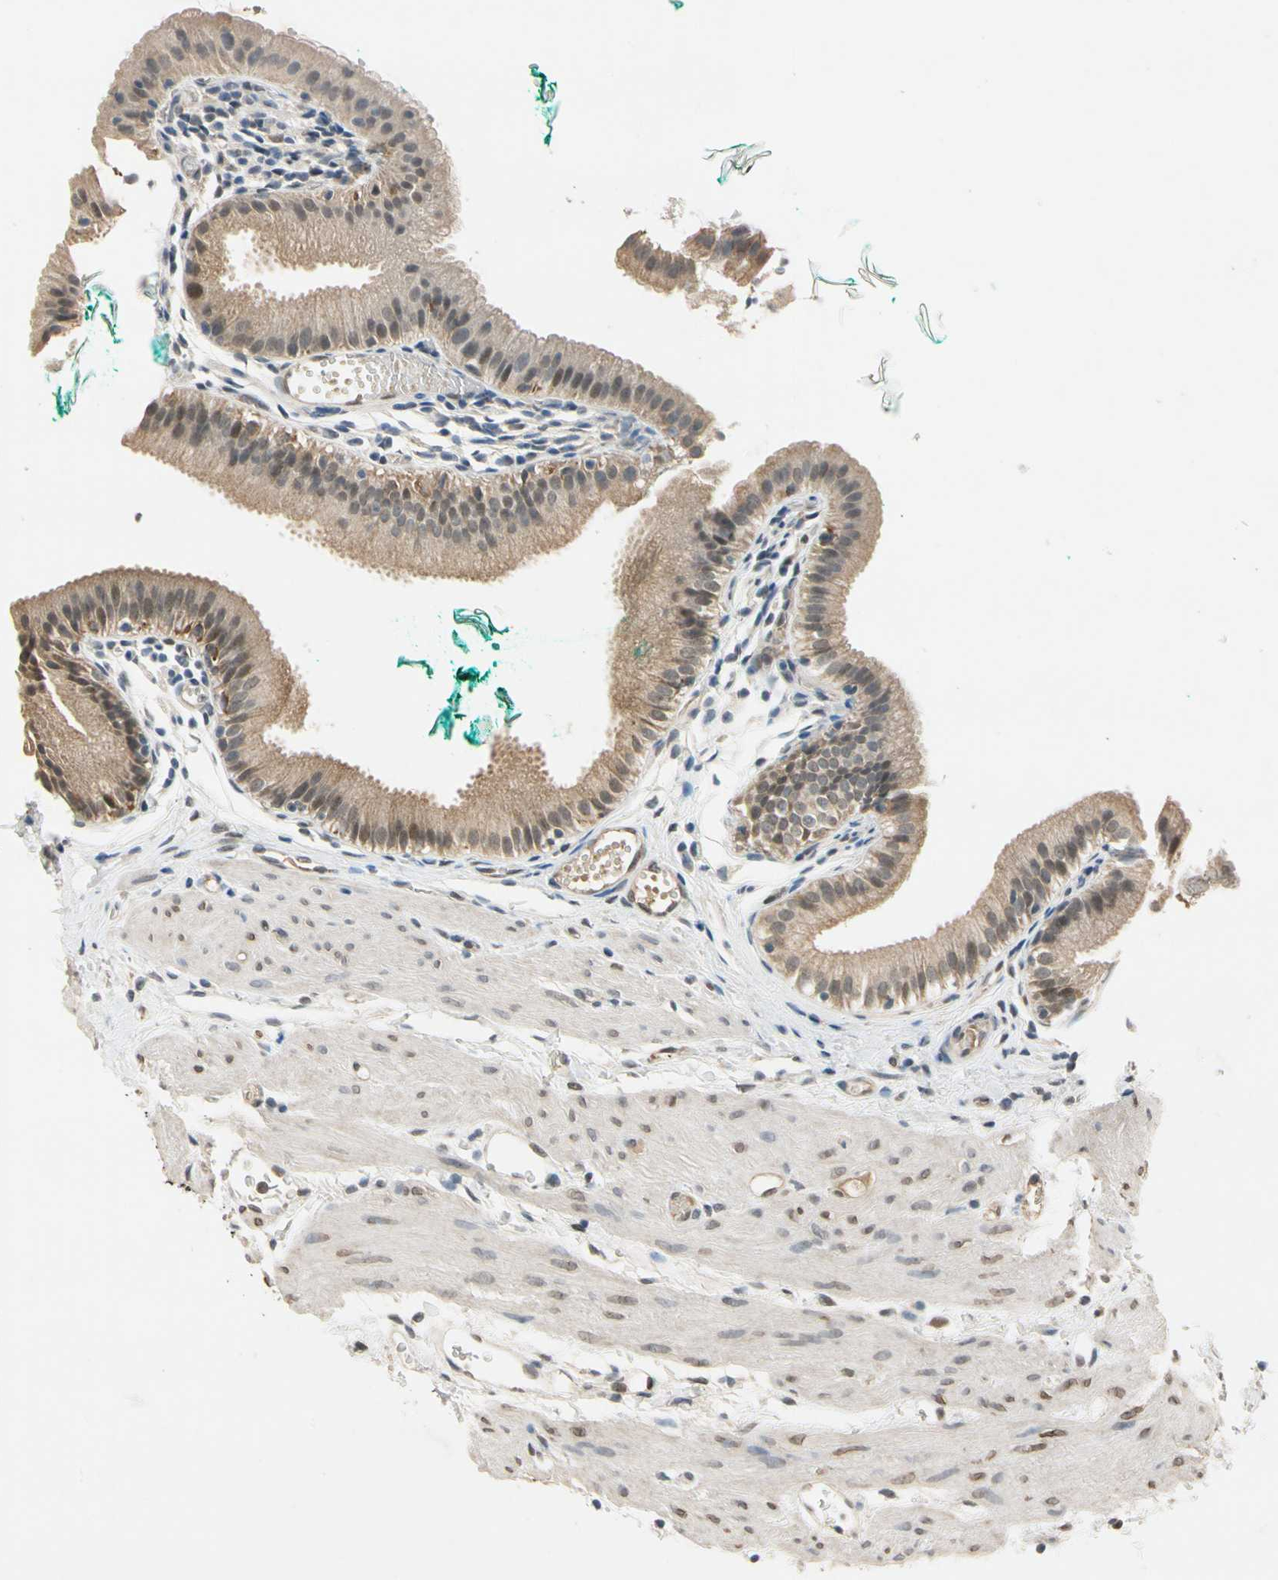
{"staining": {"intensity": "weak", "quantity": ">75%", "location": "cytoplasmic/membranous,nuclear"}, "tissue": "gallbladder", "cell_type": "Glandular cells", "image_type": "normal", "snomed": [{"axis": "morphology", "description": "Normal tissue, NOS"}, {"axis": "topography", "description": "Gallbladder"}], "caption": "Immunohistochemistry (DAB) staining of unremarkable human gallbladder reveals weak cytoplasmic/membranous,nuclear protein positivity in about >75% of glandular cells. The protein is stained brown, and the nuclei are stained in blue (DAB (3,3'-diaminobenzidine) IHC with brightfield microscopy, high magnification).", "gene": "RIOX2", "patient": {"sex": "female", "age": 26}}